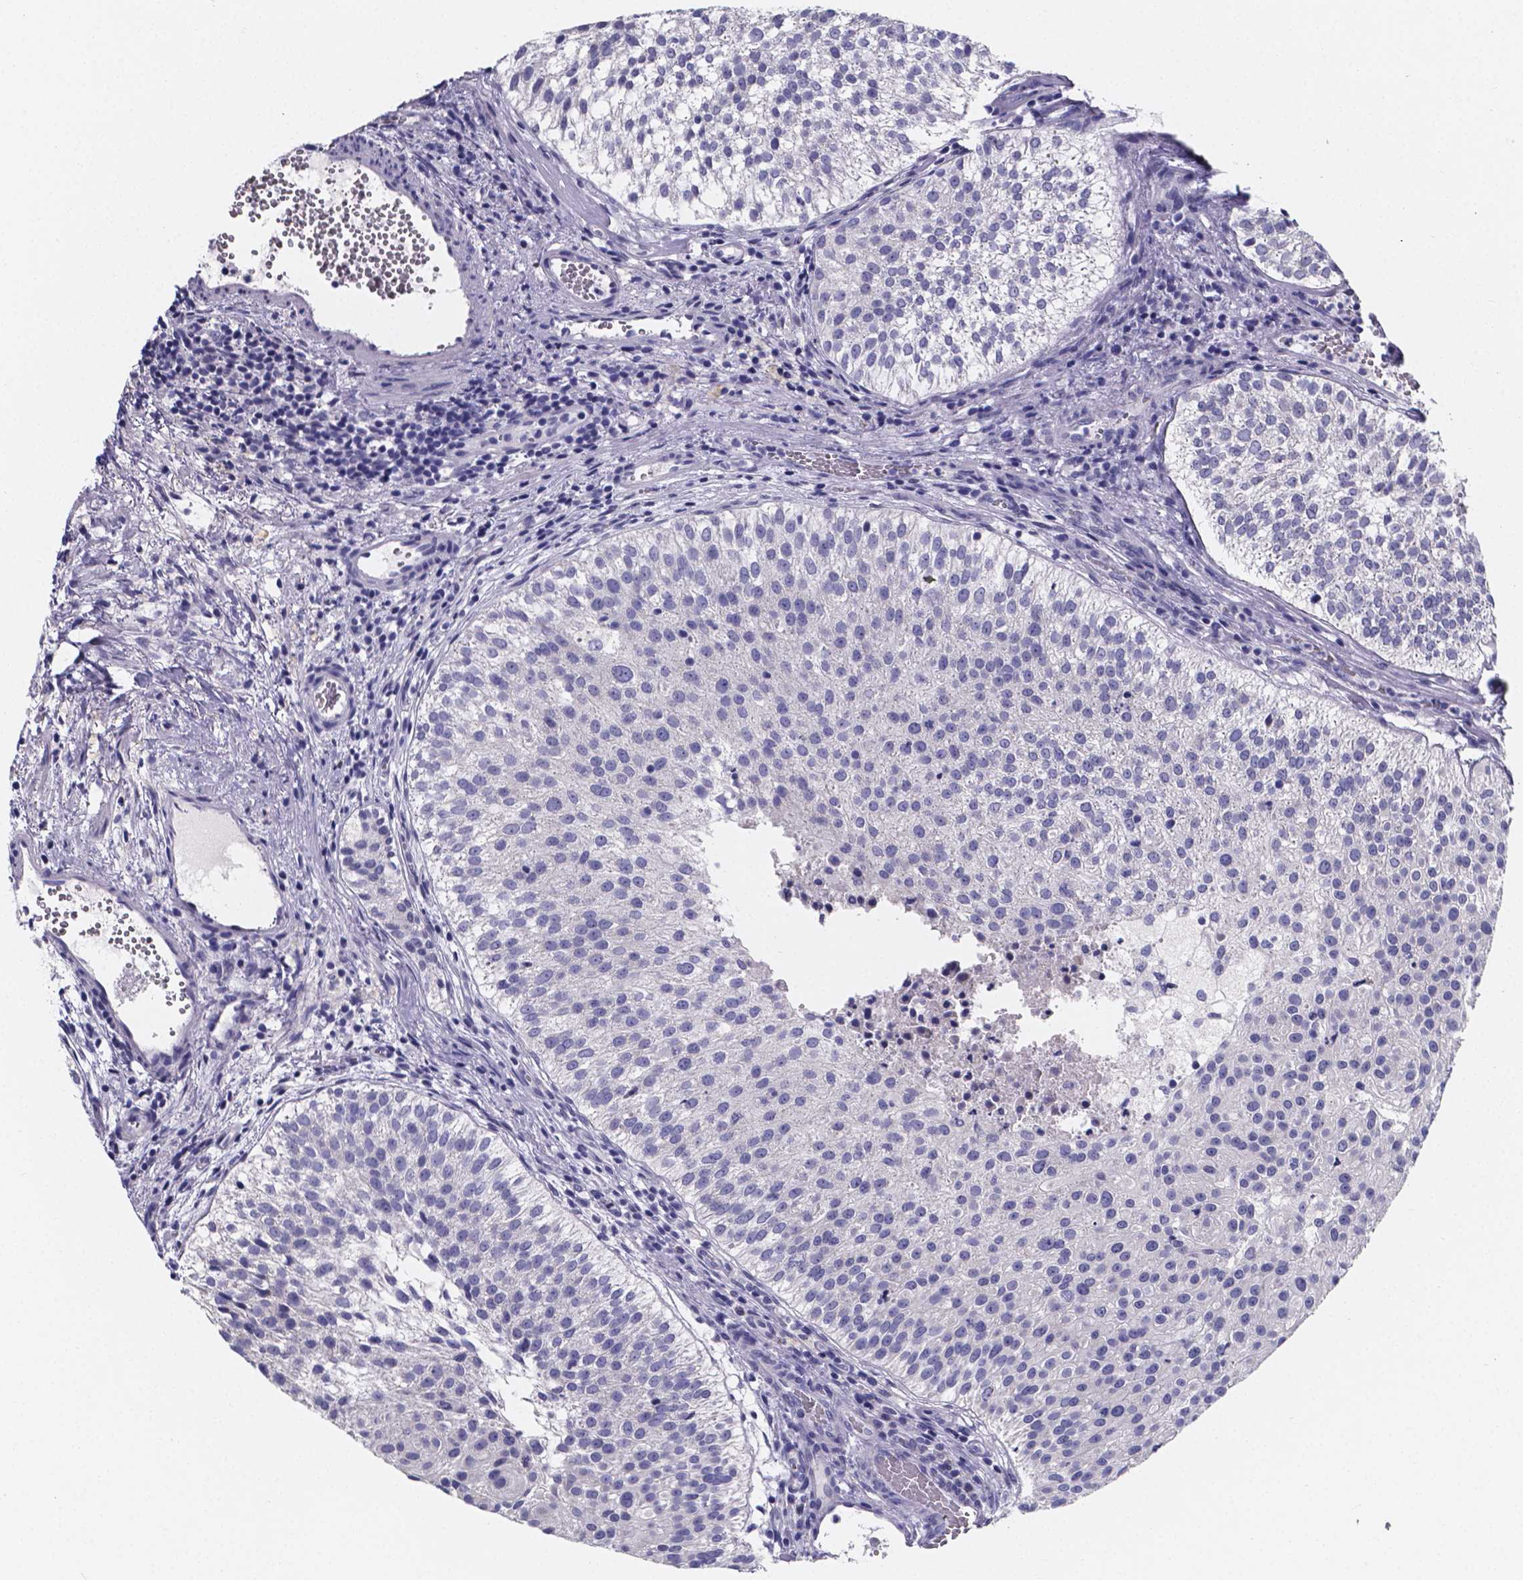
{"staining": {"intensity": "negative", "quantity": "none", "location": "none"}, "tissue": "urothelial cancer", "cell_type": "Tumor cells", "image_type": "cancer", "snomed": [{"axis": "morphology", "description": "Urothelial carcinoma, Low grade"}, {"axis": "topography", "description": "Urinary bladder"}], "caption": "The photomicrograph demonstrates no staining of tumor cells in urothelial carcinoma (low-grade).", "gene": "PAH", "patient": {"sex": "female", "age": 87}}